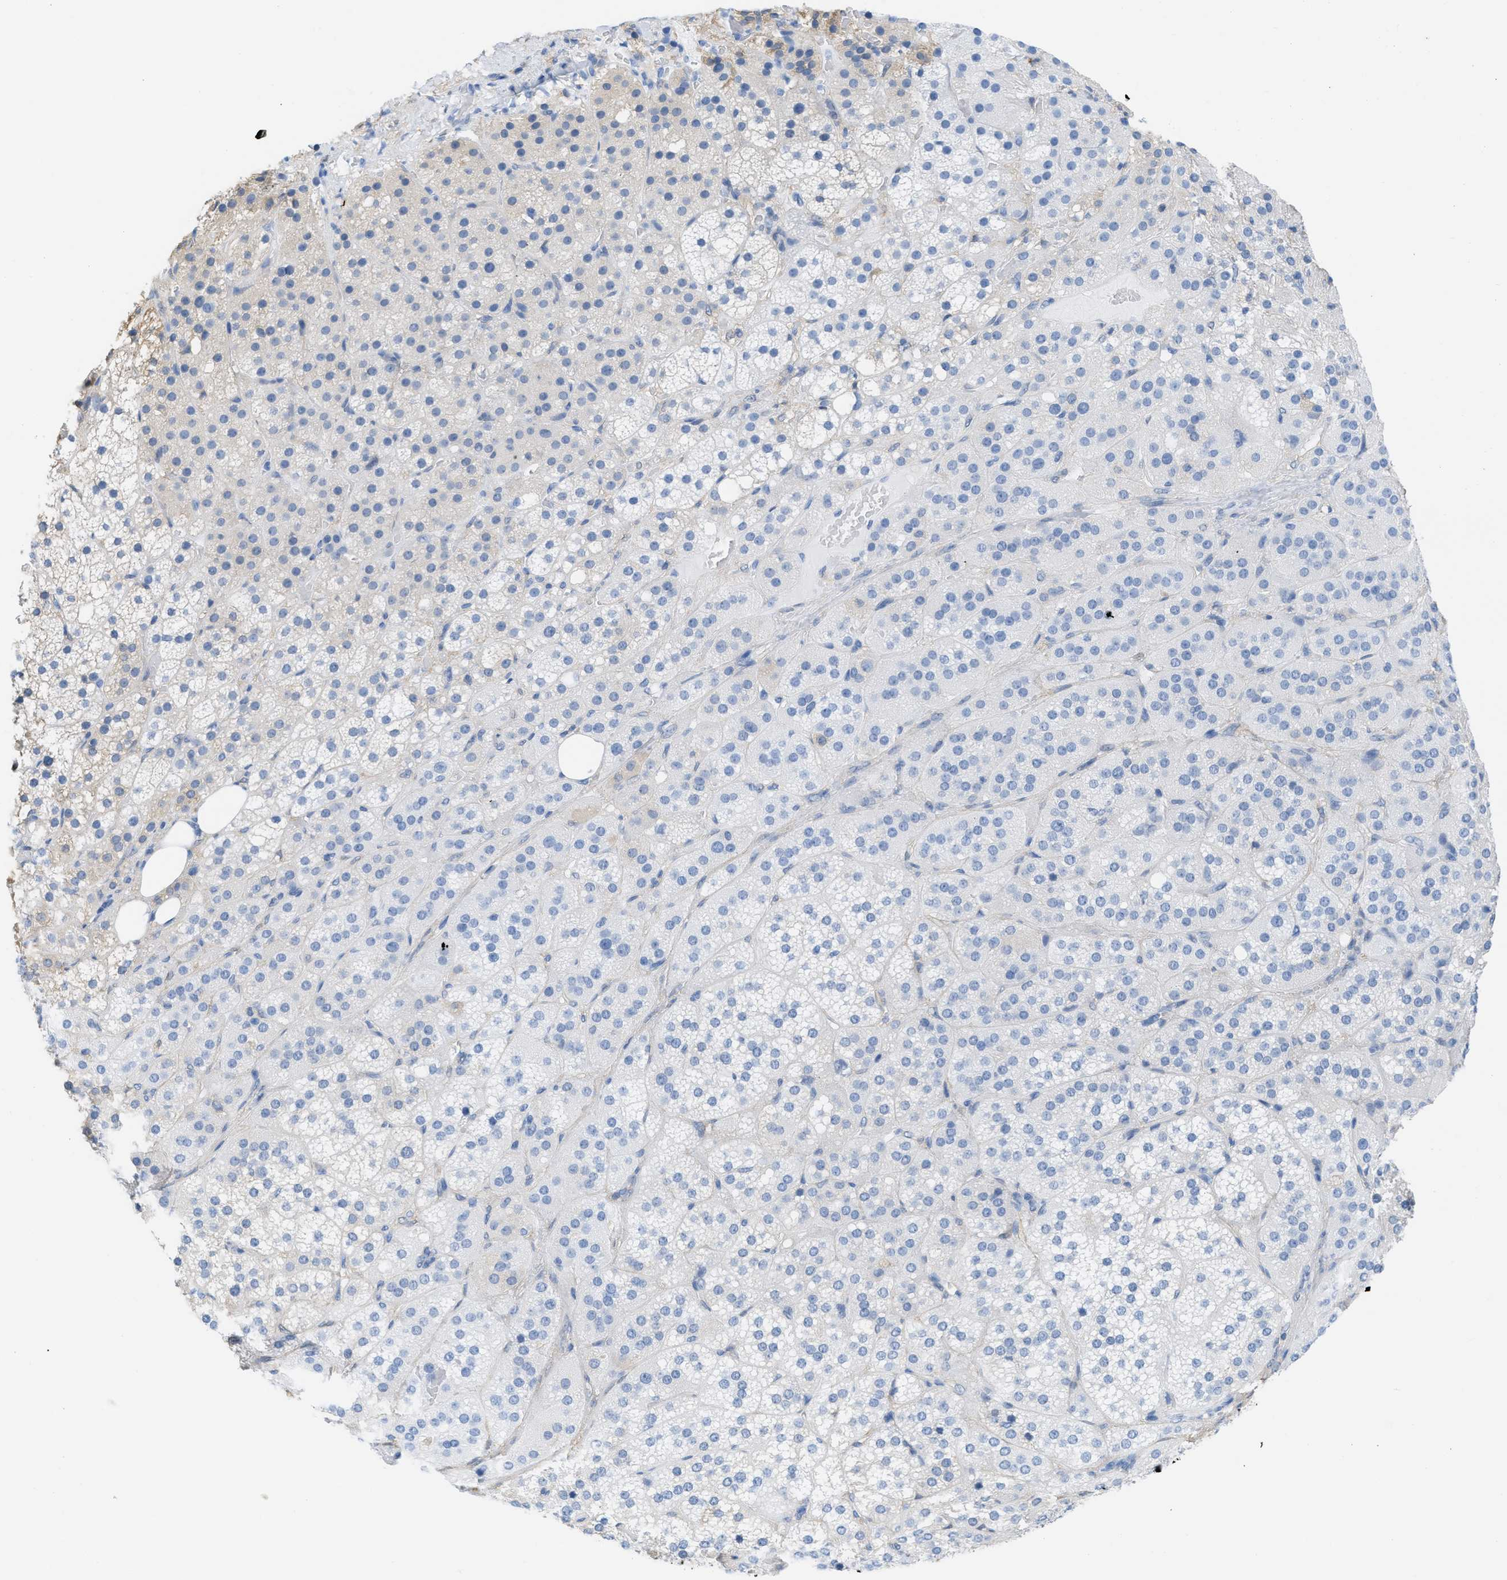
{"staining": {"intensity": "weak", "quantity": "<25%", "location": "cytoplasmic/membranous"}, "tissue": "adrenal gland", "cell_type": "Glandular cells", "image_type": "normal", "snomed": [{"axis": "morphology", "description": "Normal tissue, NOS"}, {"axis": "topography", "description": "Adrenal gland"}], "caption": "IHC photomicrograph of benign adrenal gland stained for a protein (brown), which displays no staining in glandular cells.", "gene": "ASGR1", "patient": {"sex": "female", "age": 59}}